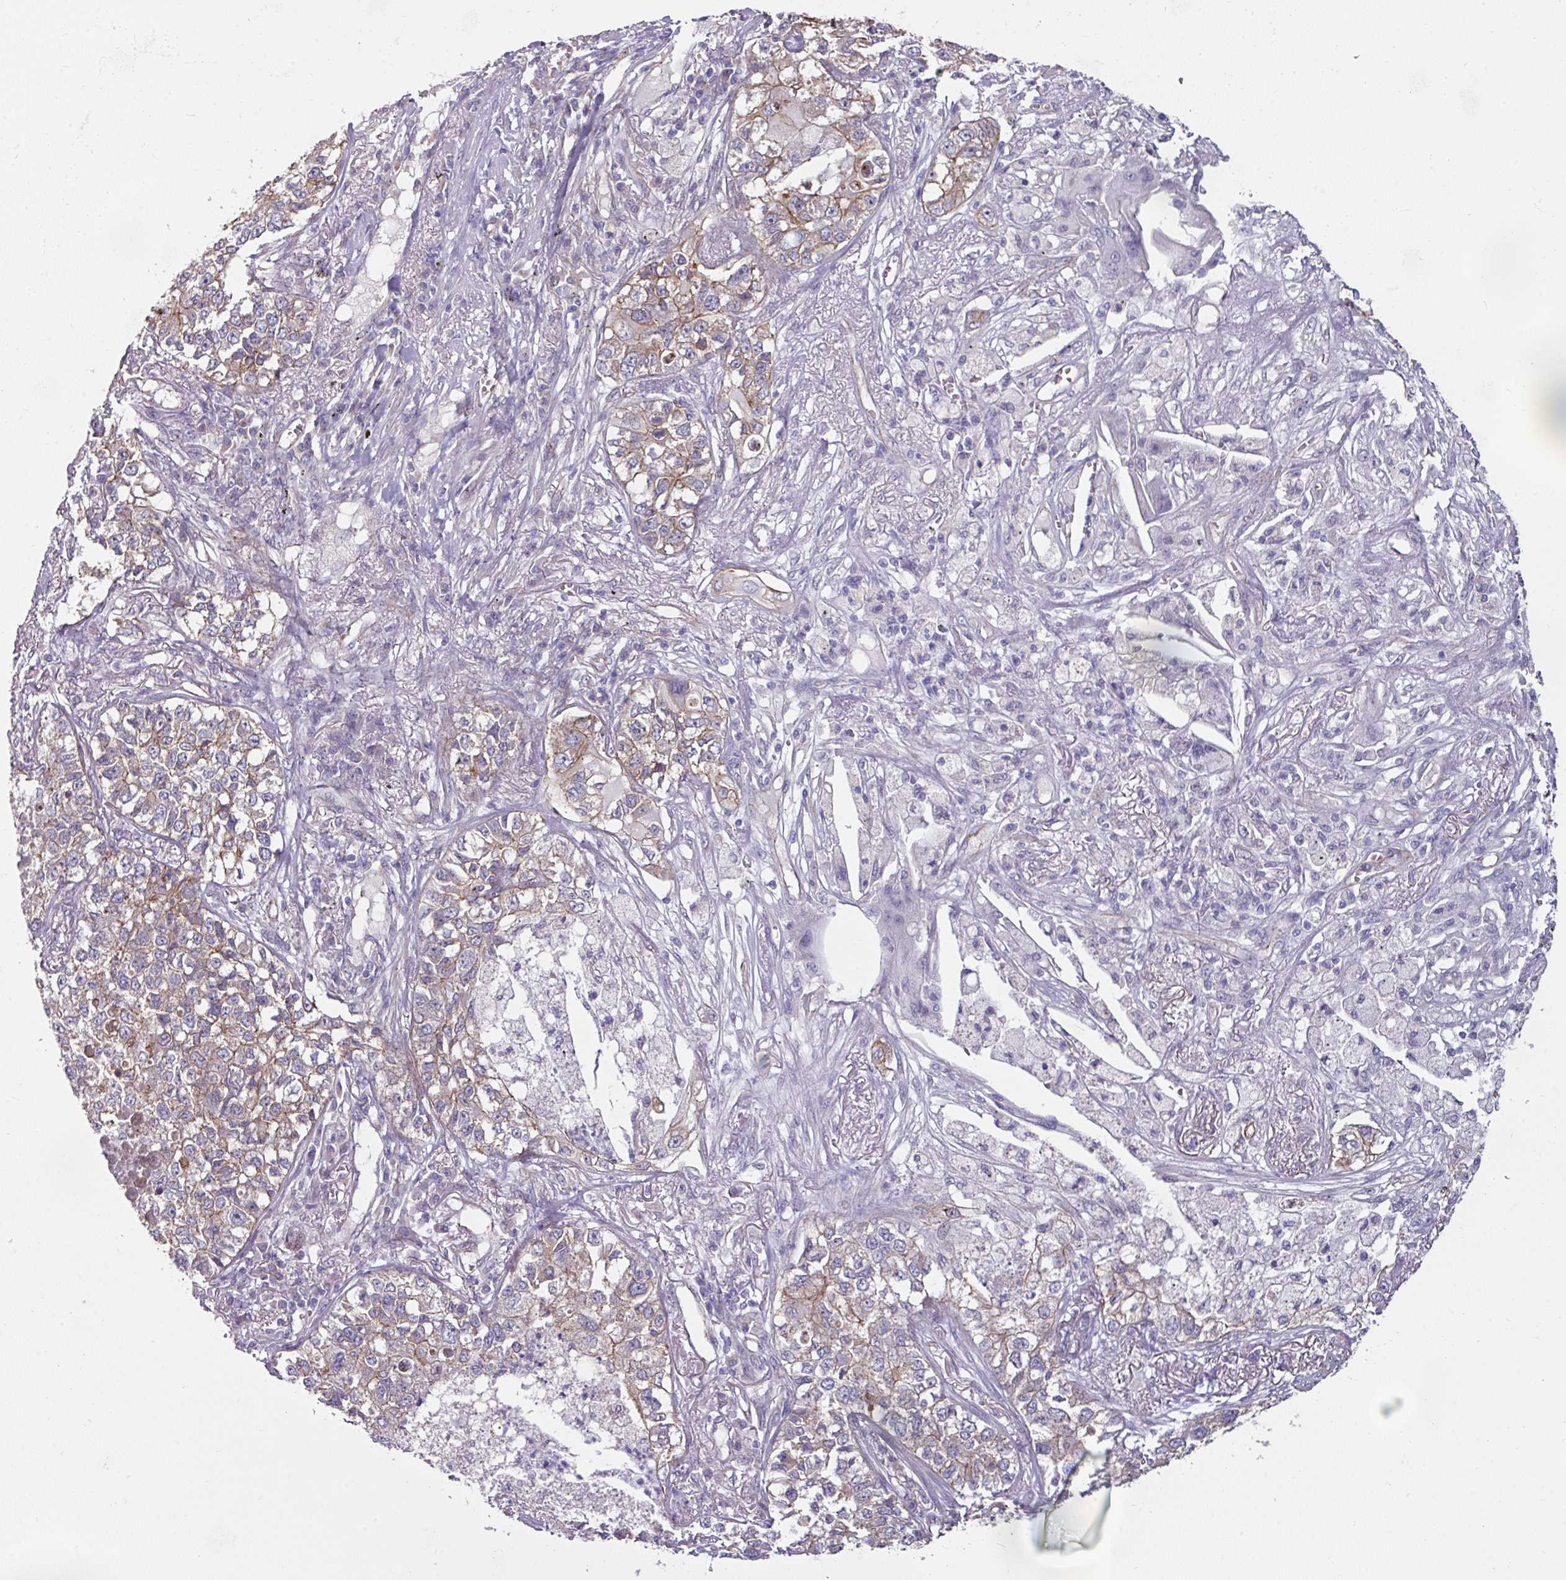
{"staining": {"intensity": "weak", "quantity": "25%-75%", "location": "cytoplasmic/membranous"}, "tissue": "lung cancer", "cell_type": "Tumor cells", "image_type": "cancer", "snomed": [{"axis": "morphology", "description": "Adenocarcinoma, NOS"}, {"axis": "topography", "description": "Lung"}], "caption": "IHC (DAB) staining of human adenocarcinoma (lung) shows weak cytoplasmic/membranous protein staining in approximately 25%-75% of tumor cells.", "gene": "JUP", "patient": {"sex": "male", "age": 49}}